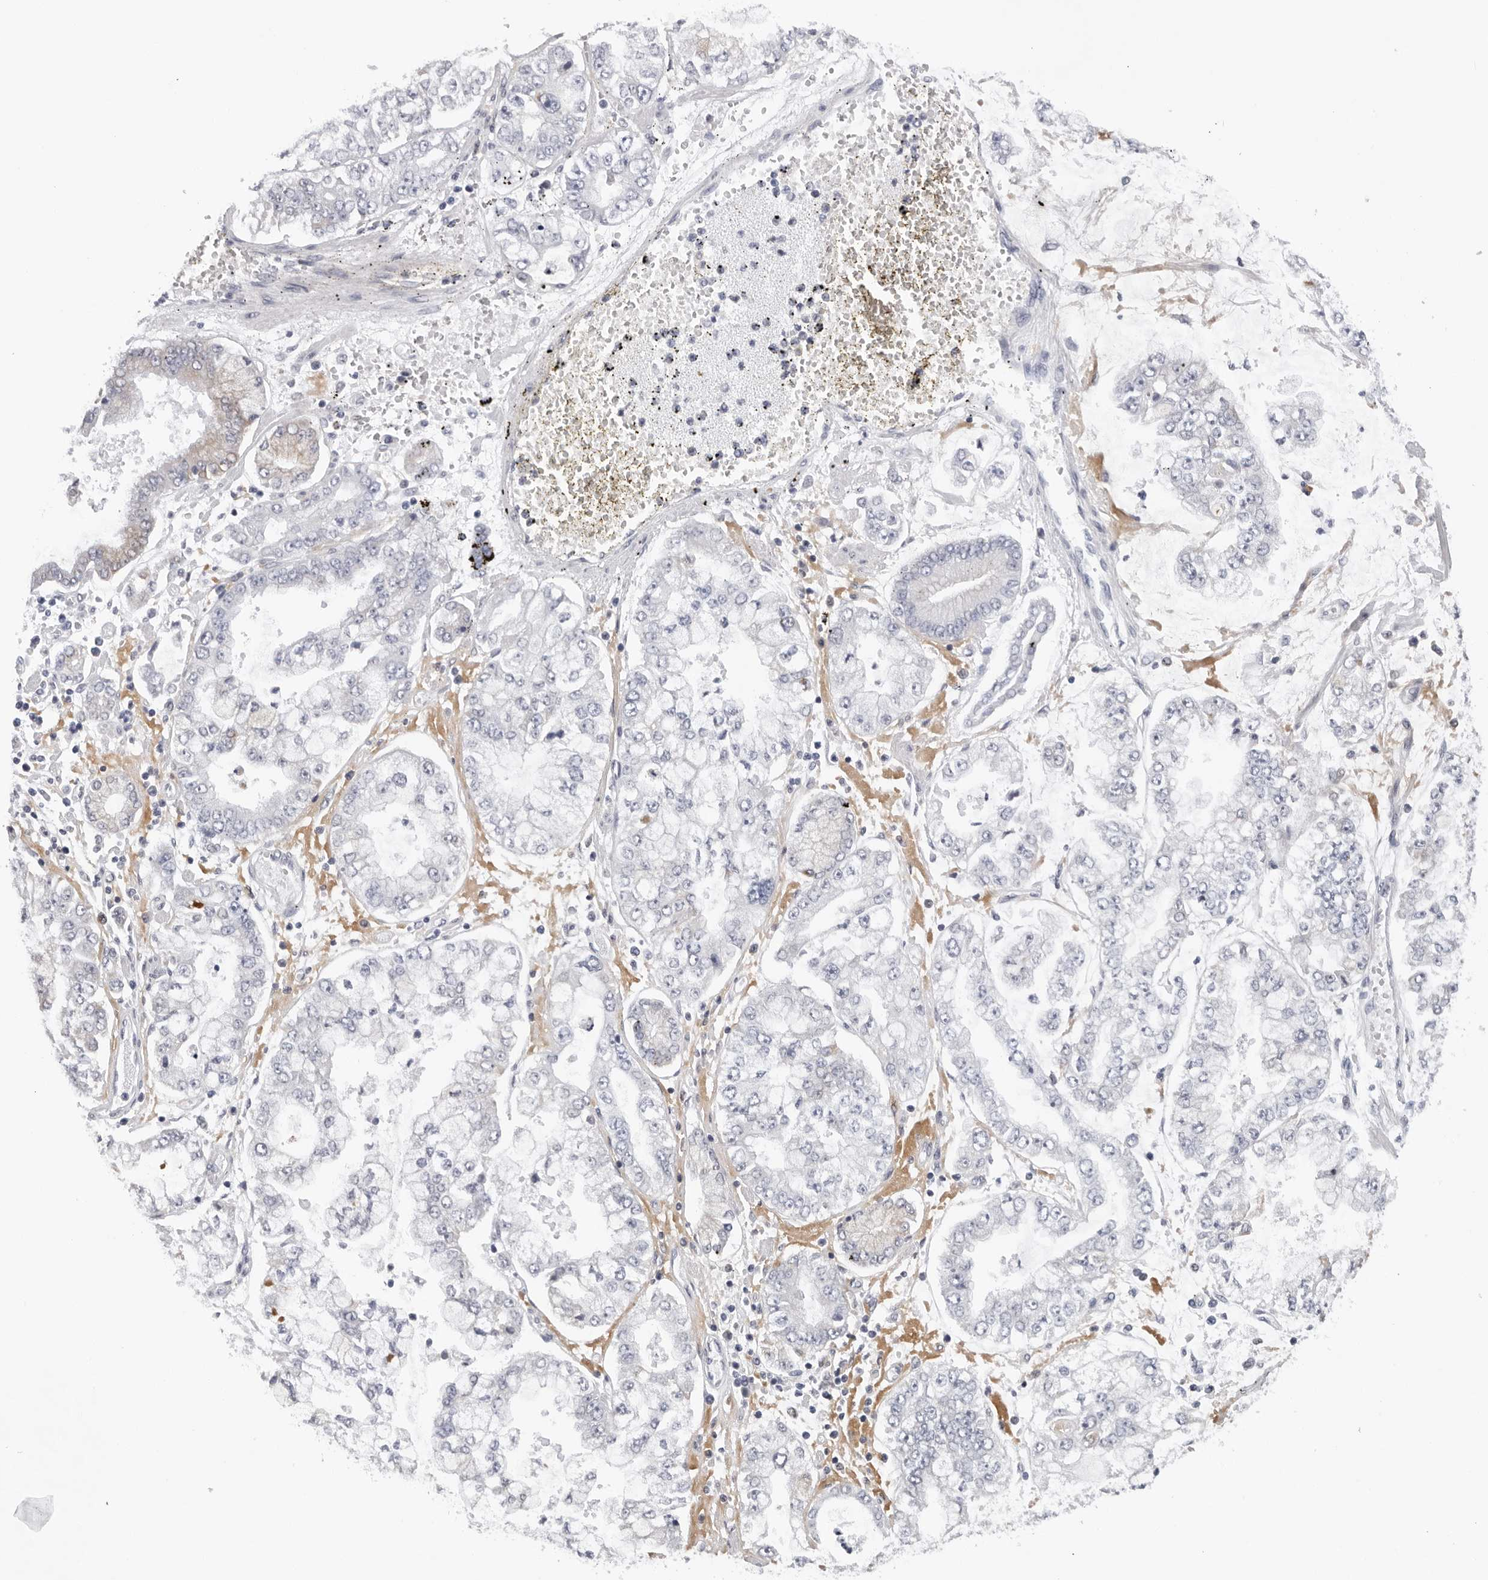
{"staining": {"intensity": "negative", "quantity": "none", "location": "none"}, "tissue": "stomach cancer", "cell_type": "Tumor cells", "image_type": "cancer", "snomed": [{"axis": "morphology", "description": "Adenocarcinoma, NOS"}, {"axis": "topography", "description": "Stomach"}], "caption": "Adenocarcinoma (stomach) was stained to show a protein in brown. There is no significant positivity in tumor cells. (DAB (3,3'-diaminobenzidine) IHC with hematoxylin counter stain).", "gene": "CPT2", "patient": {"sex": "male", "age": 76}}